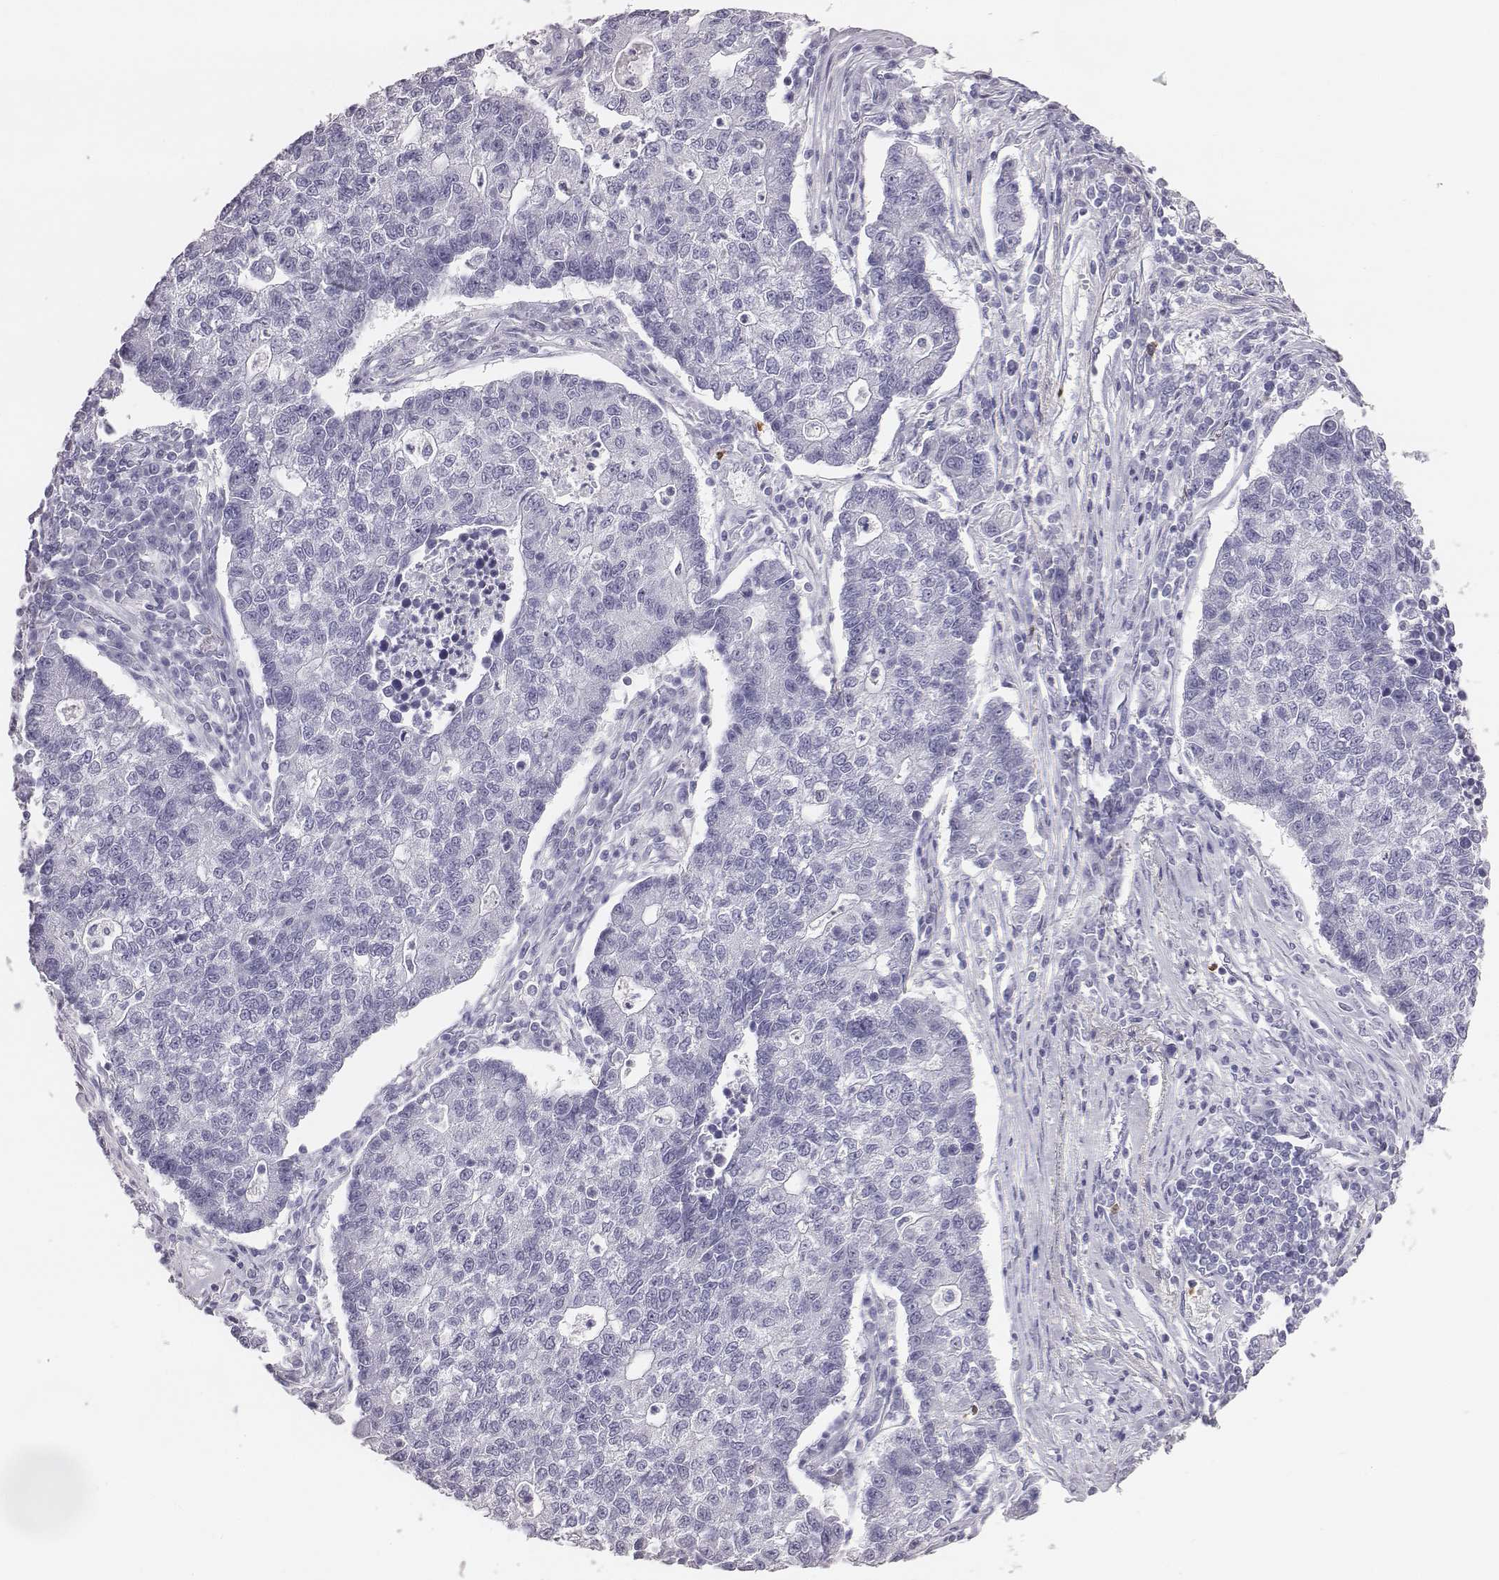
{"staining": {"intensity": "negative", "quantity": "none", "location": "none"}, "tissue": "lung cancer", "cell_type": "Tumor cells", "image_type": "cancer", "snomed": [{"axis": "morphology", "description": "Adenocarcinoma, NOS"}, {"axis": "topography", "description": "Lung"}], "caption": "Immunohistochemistry of lung cancer reveals no positivity in tumor cells. The staining is performed using DAB (3,3'-diaminobenzidine) brown chromogen with nuclei counter-stained in using hematoxylin.", "gene": "ACOD1", "patient": {"sex": "male", "age": 57}}